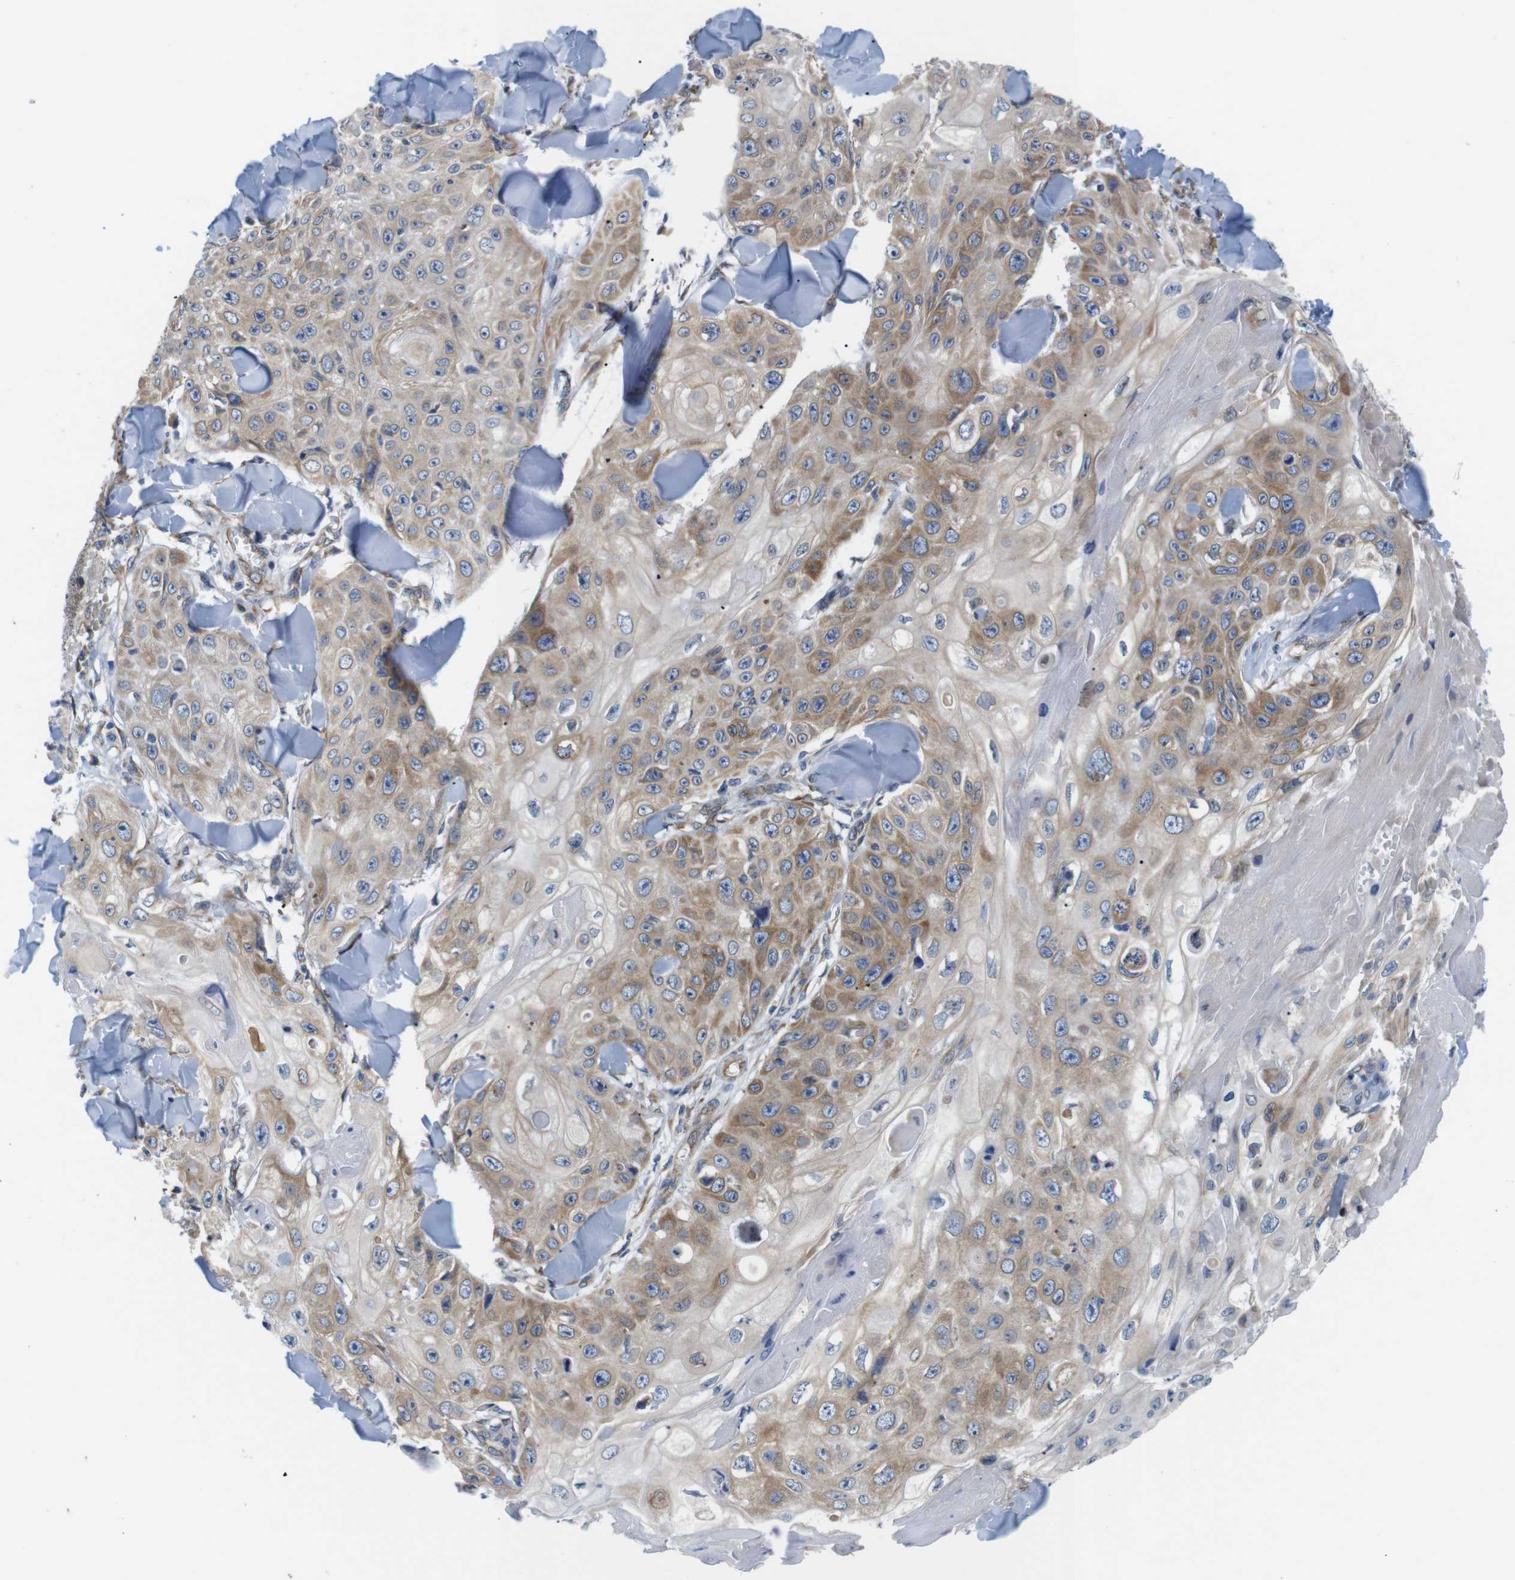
{"staining": {"intensity": "moderate", "quantity": "25%-75%", "location": "cytoplasmic/membranous"}, "tissue": "skin cancer", "cell_type": "Tumor cells", "image_type": "cancer", "snomed": [{"axis": "morphology", "description": "Squamous cell carcinoma, NOS"}, {"axis": "topography", "description": "Skin"}], "caption": "The micrograph shows immunohistochemical staining of skin cancer (squamous cell carcinoma). There is moderate cytoplasmic/membranous positivity is seen in approximately 25%-75% of tumor cells.", "gene": "HACD3", "patient": {"sex": "male", "age": 86}}